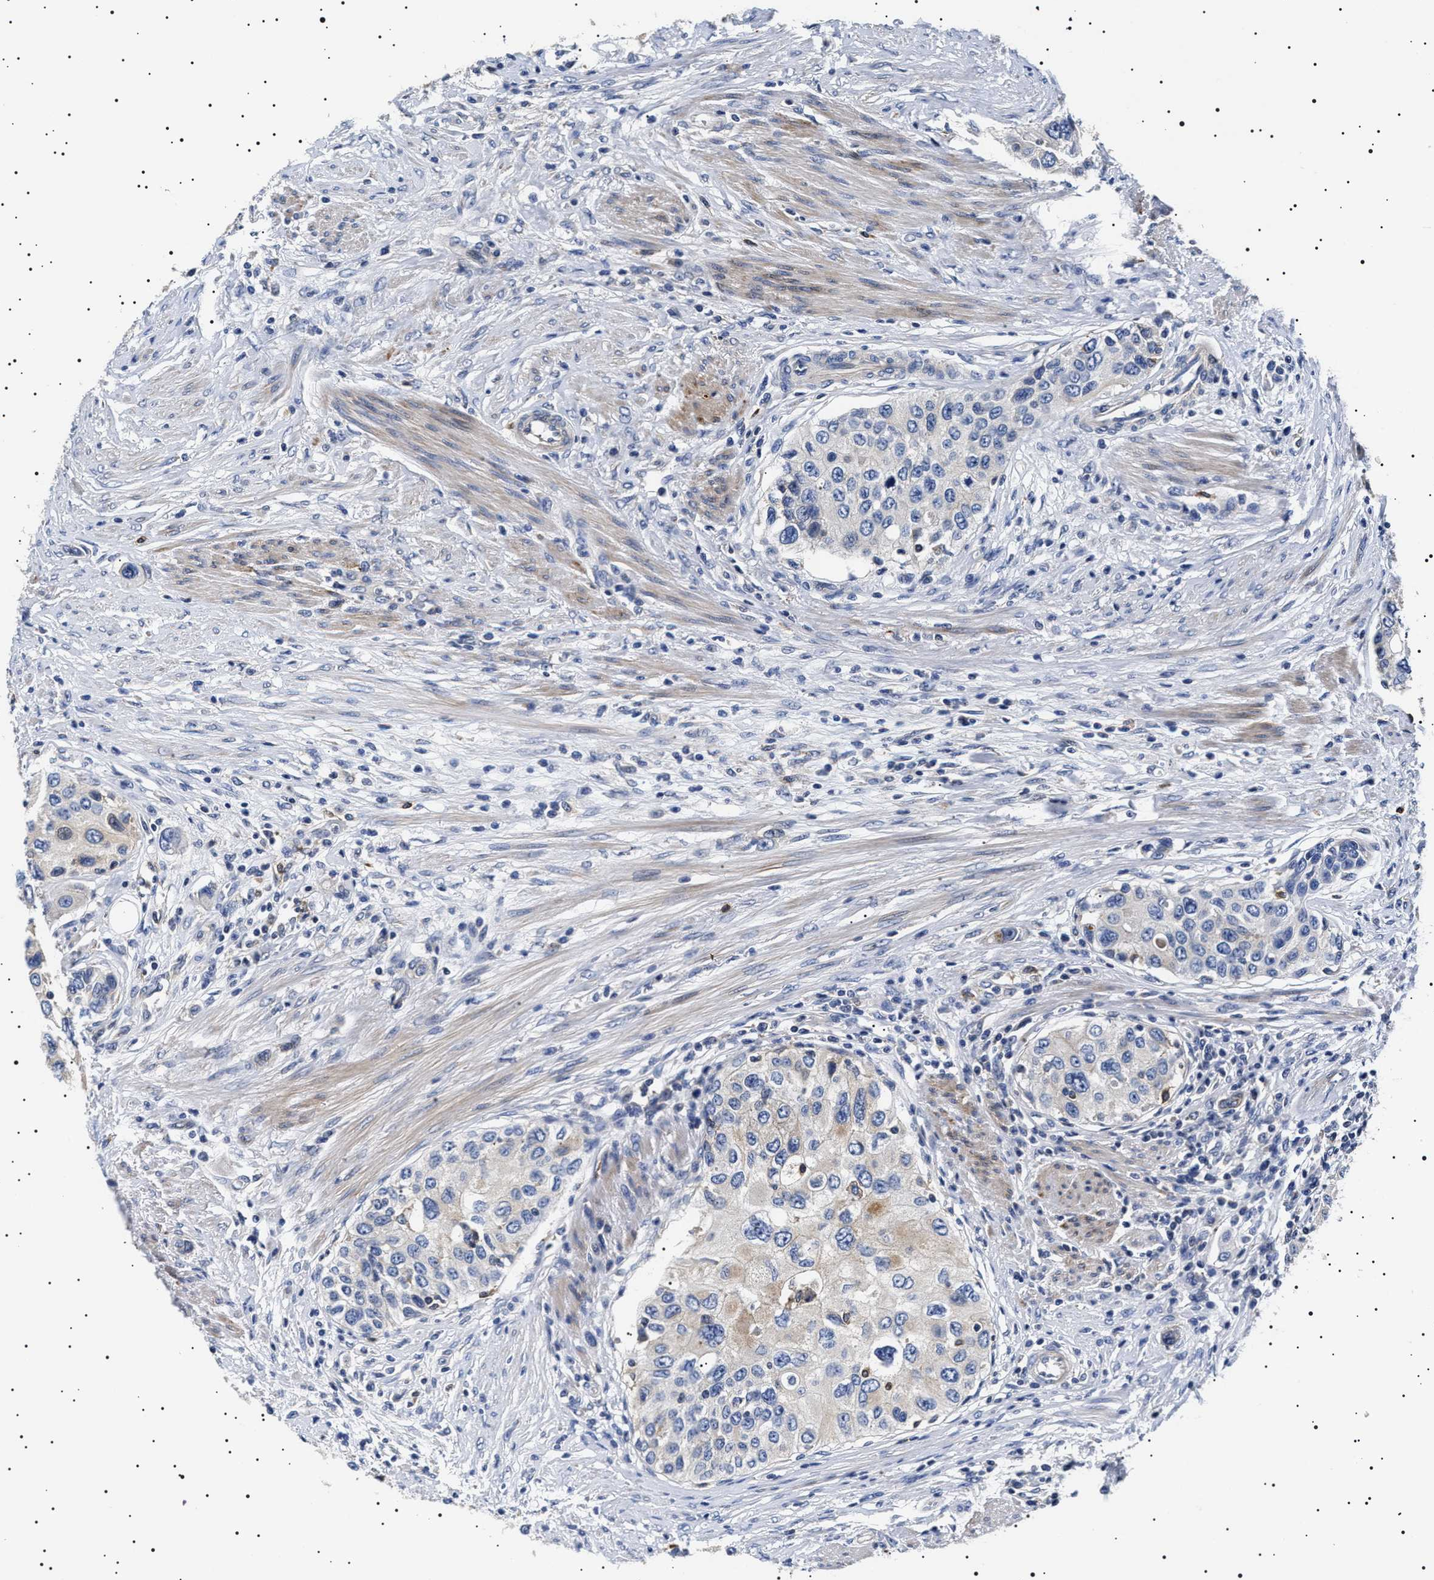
{"staining": {"intensity": "weak", "quantity": "<25%", "location": "cytoplasmic/membranous"}, "tissue": "urothelial cancer", "cell_type": "Tumor cells", "image_type": "cancer", "snomed": [{"axis": "morphology", "description": "Urothelial carcinoma, High grade"}, {"axis": "topography", "description": "Urinary bladder"}], "caption": "Tumor cells show no significant staining in high-grade urothelial carcinoma.", "gene": "SLC4A7", "patient": {"sex": "female", "age": 56}}